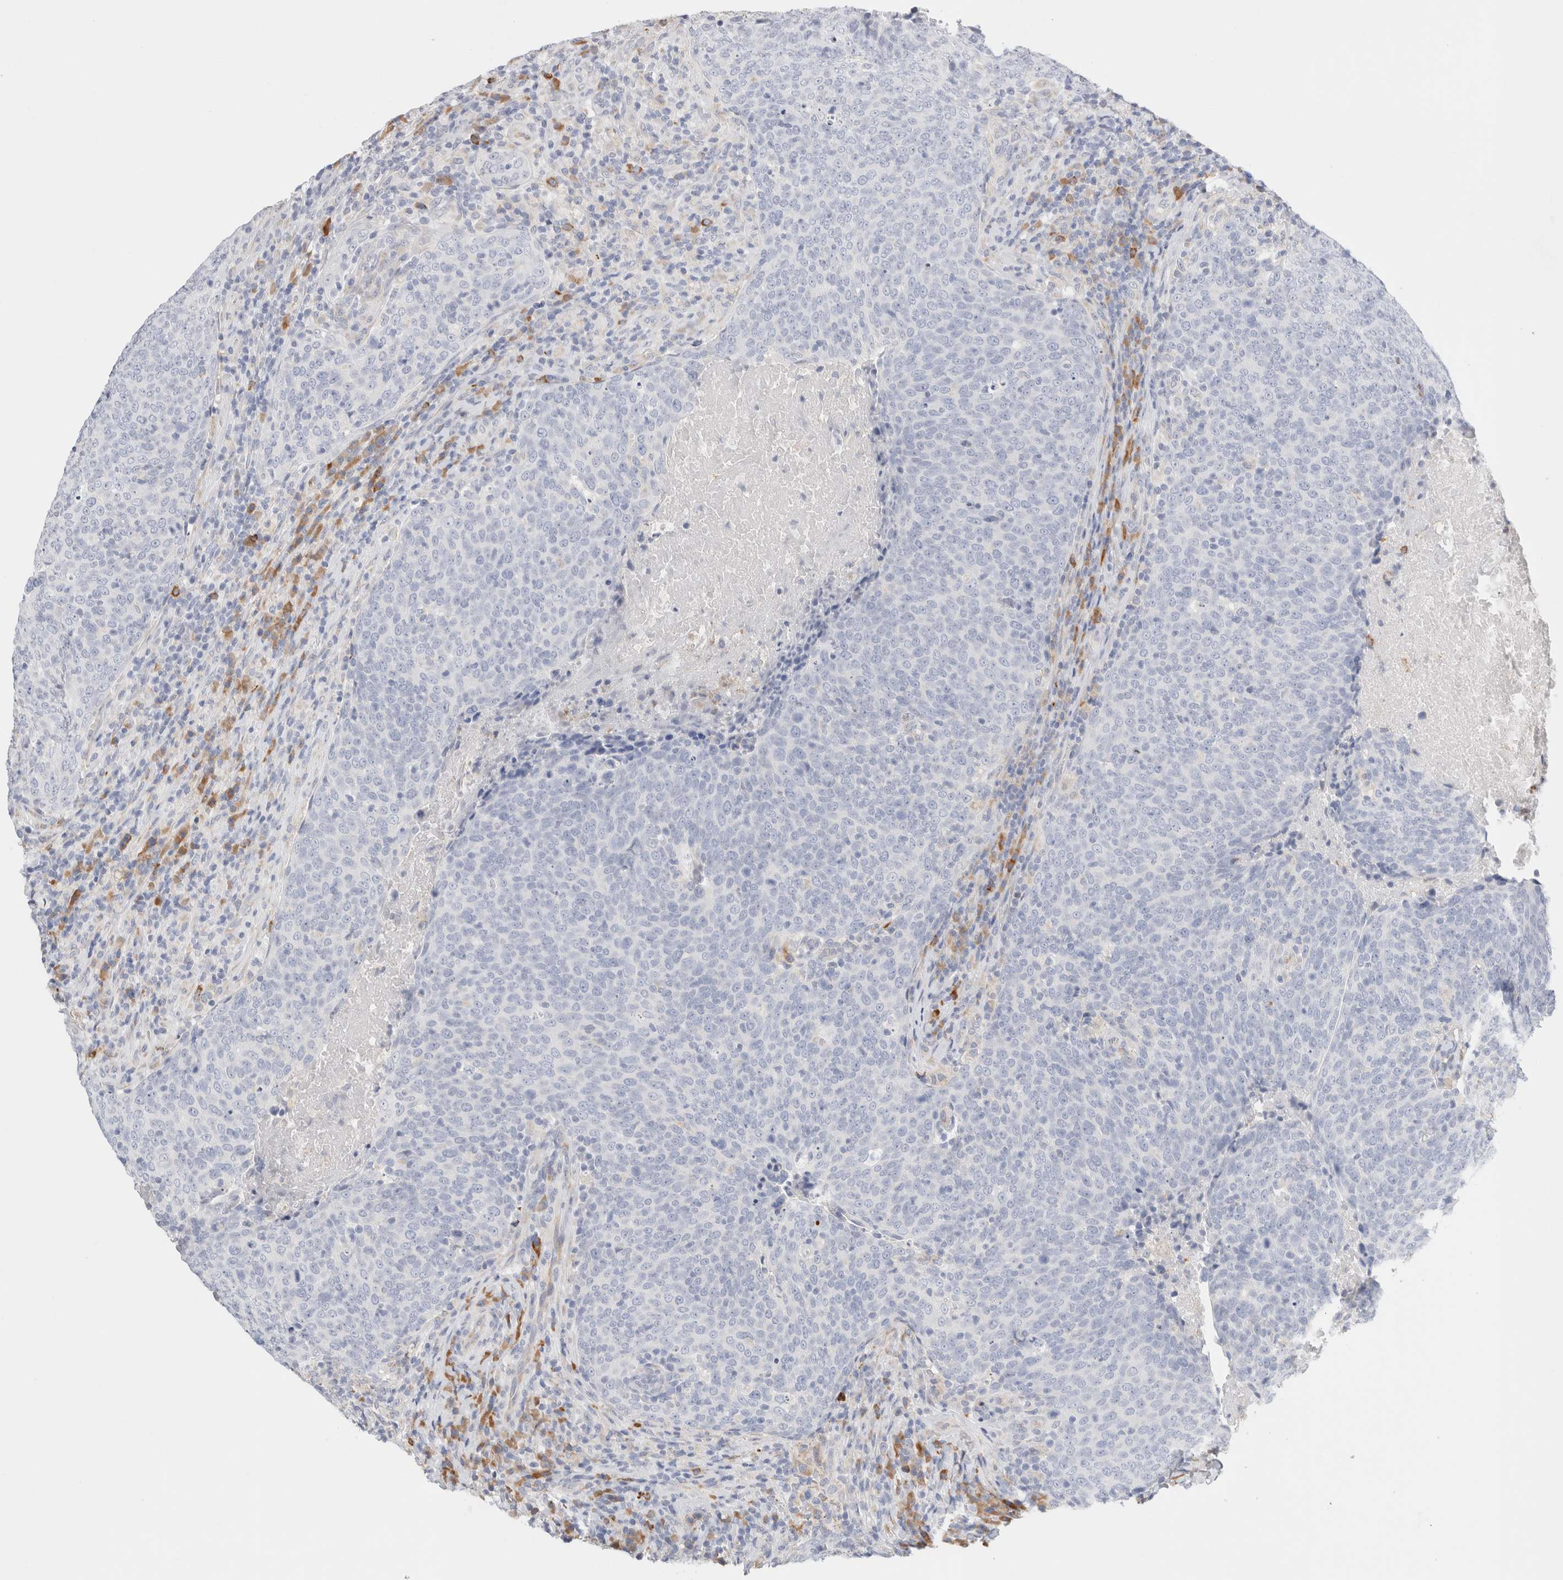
{"staining": {"intensity": "negative", "quantity": "none", "location": "none"}, "tissue": "head and neck cancer", "cell_type": "Tumor cells", "image_type": "cancer", "snomed": [{"axis": "morphology", "description": "Squamous cell carcinoma, NOS"}, {"axis": "morphology", "description": "Squamous cell carcinoma, metastatic, NOS"}, {"axis": "topography", "description": "Lymph node"}, {"axis": "topography", "description": "Head-Neck"}], "caption": "Immunohistochemical staining of human head and neck cancer demonstrates no significant expression in tumor cells. (DAB (3,3'-diaminobenzidine) immunohistochemistry visualized using brightfield microscopy, high magnification).", "gene": "CSK", "patient": {"sex": "male", "age": 62}}